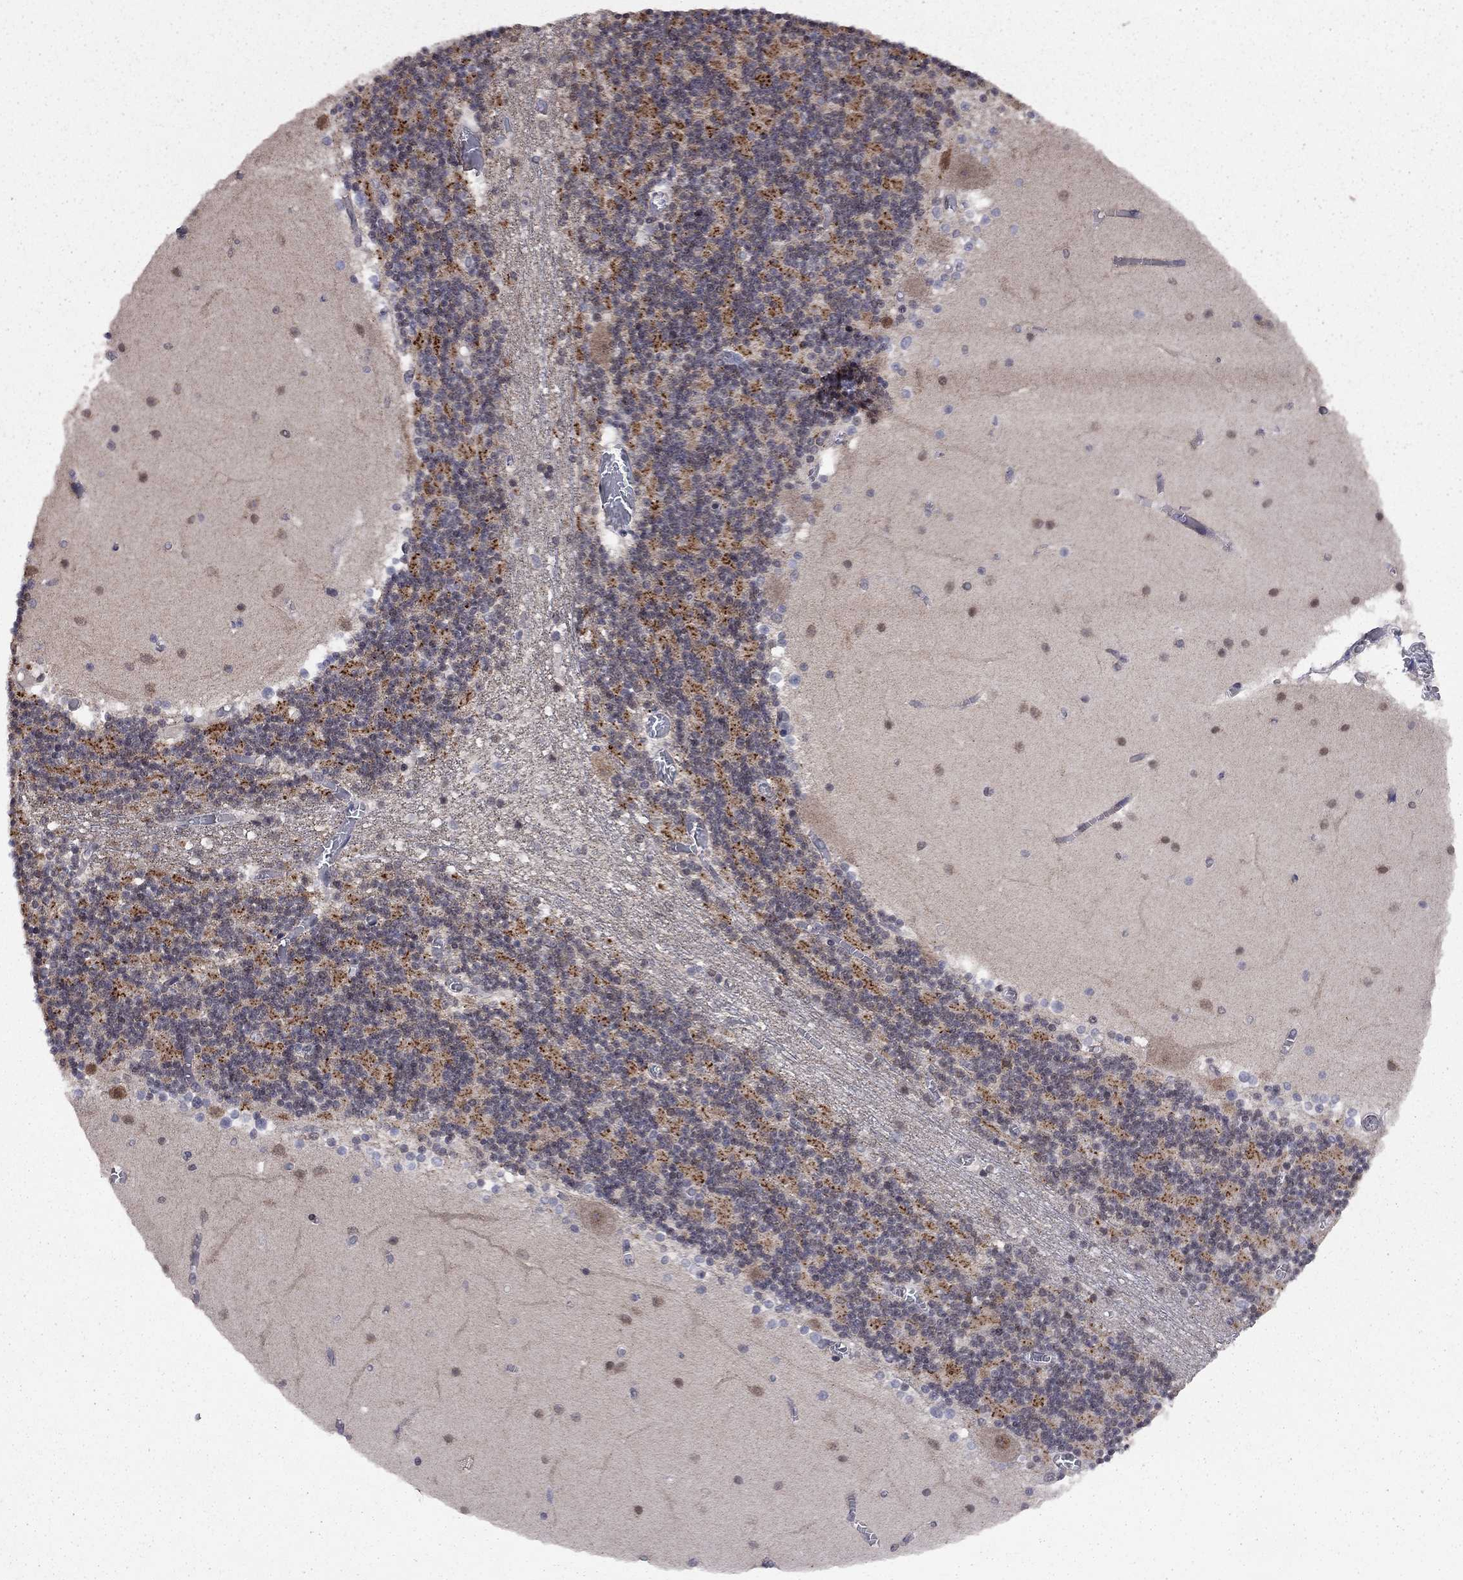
{"staining": {"intensity": "negative", "quantity": "none", "location": "none"}, "tissue": "cerebellum", "cell_type": "Cells in granular layer", "image_type": "normal", "snomed": [{"axis": "morphology", "description": "Normal tissue, NOS"}, {"axis": "topography", "description": "Cerebellum"}], "caption": "IHC photomicrograph of benign cerebellum: cerebellum stained with DAB (3,3'-diaminobenzidine) exhibits no significant protein positivity in cells in granular layer. (Brightfield microscopy of DAB (3,3'-diaminobenzidine) immunohistochemistry (IHC) at high magnification).", "gene": "GPAA1", "patient": {"sex": "female", "age": 28}}